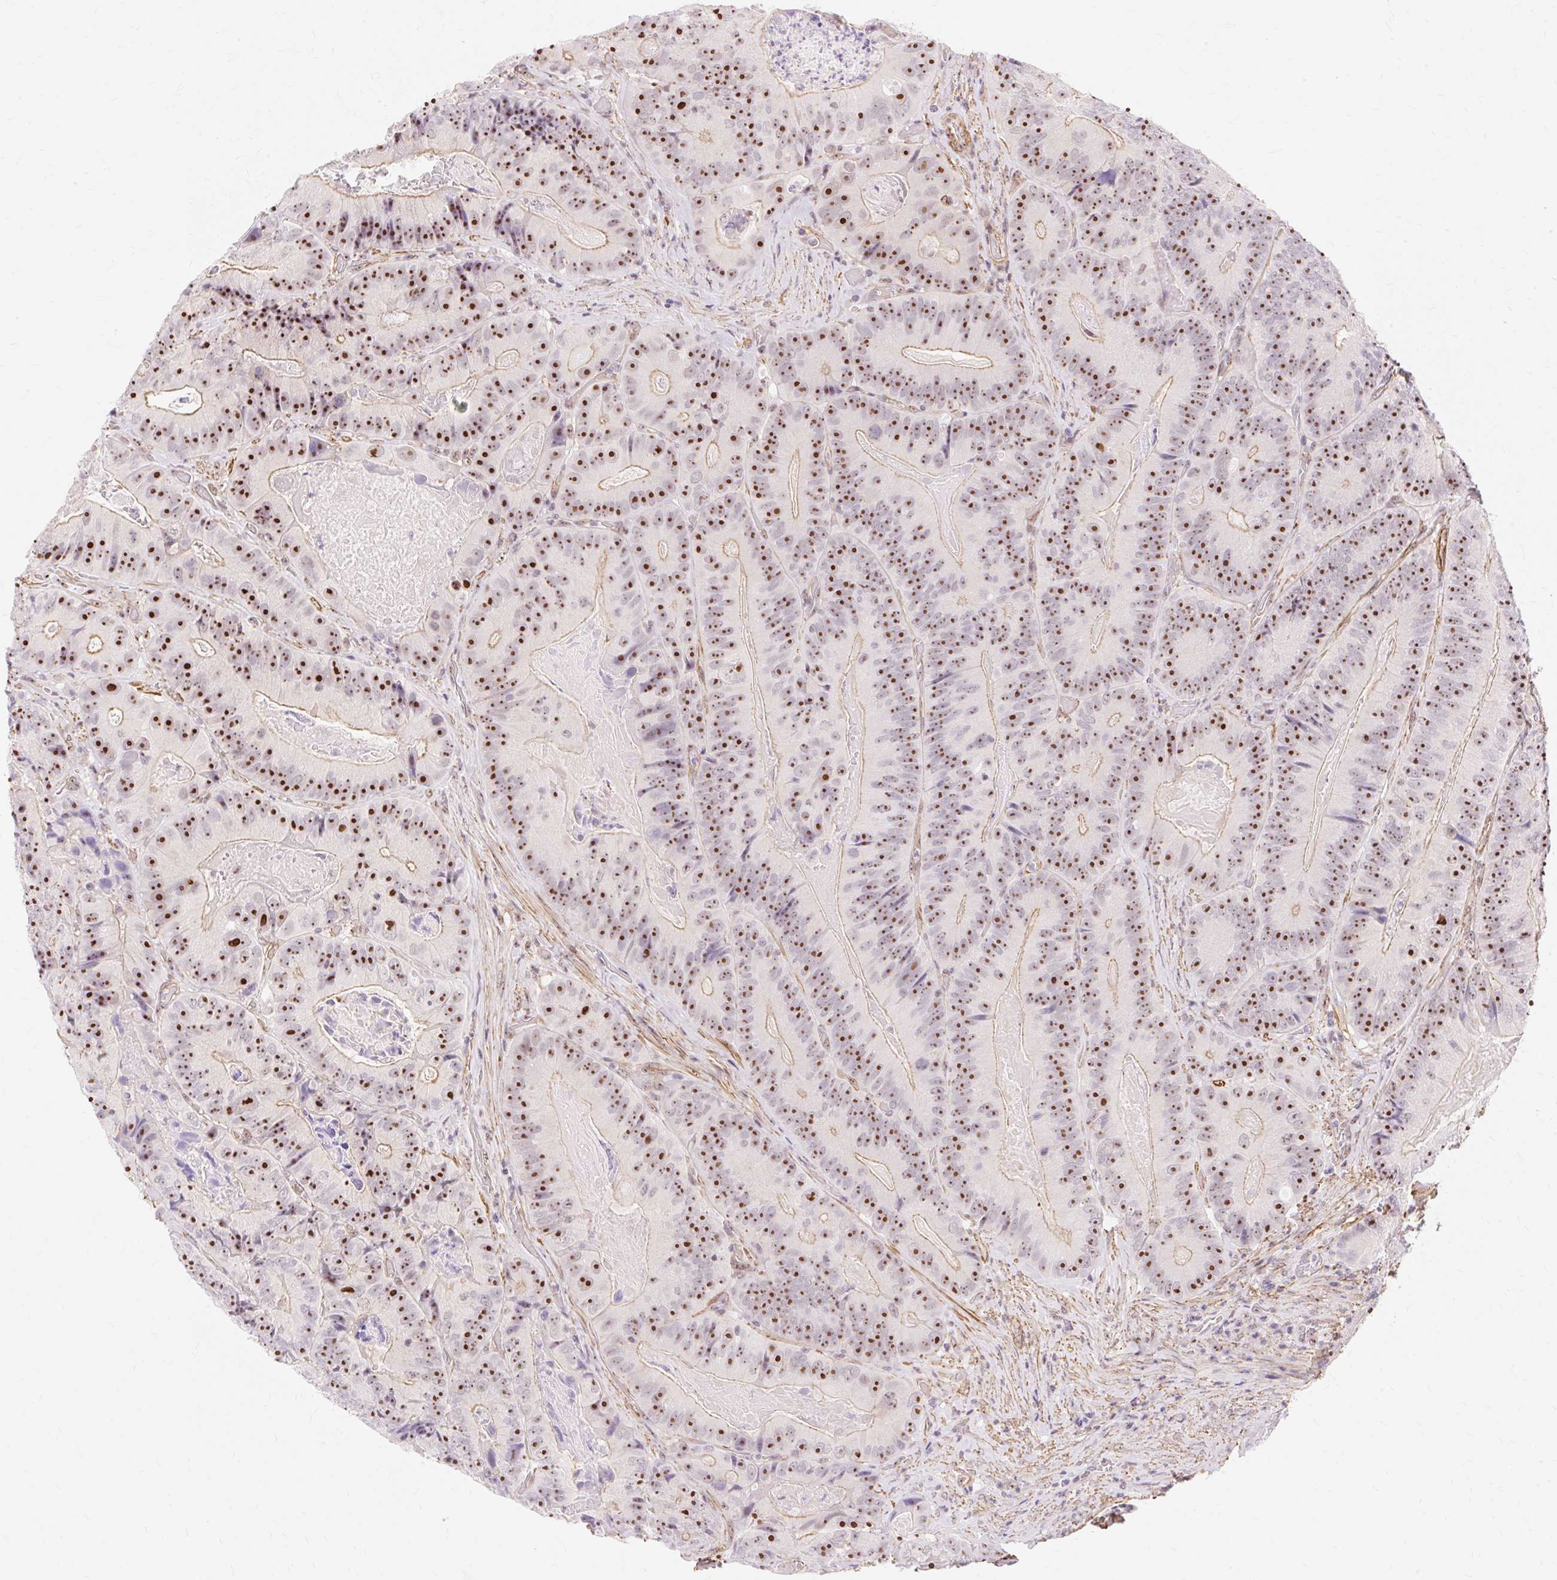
{"staining": {"intensity": "strong", "quantity": ">75%", "location": "nuclear"}, "tissue": "colorectal cancer", "cell_type": "Tumor cells", "image_type": "cancer", "snomed": [{"axis": "morphology", "description": "Adenocarcinoma, NOS"}, {"axis": "topography", "description": "Colon"}], "caption": "High-magnification brightfield microscopy of colorectal cancer stained with DAB (brown) and counterstained with hematoxylin (blue). tumor cells exhibit strong nuclear staining is identified in approximately>75% of cells. Nuclei are stained in blue.", "gene": "OBP2A", "patient": {"sex": "female", "age": 86}}